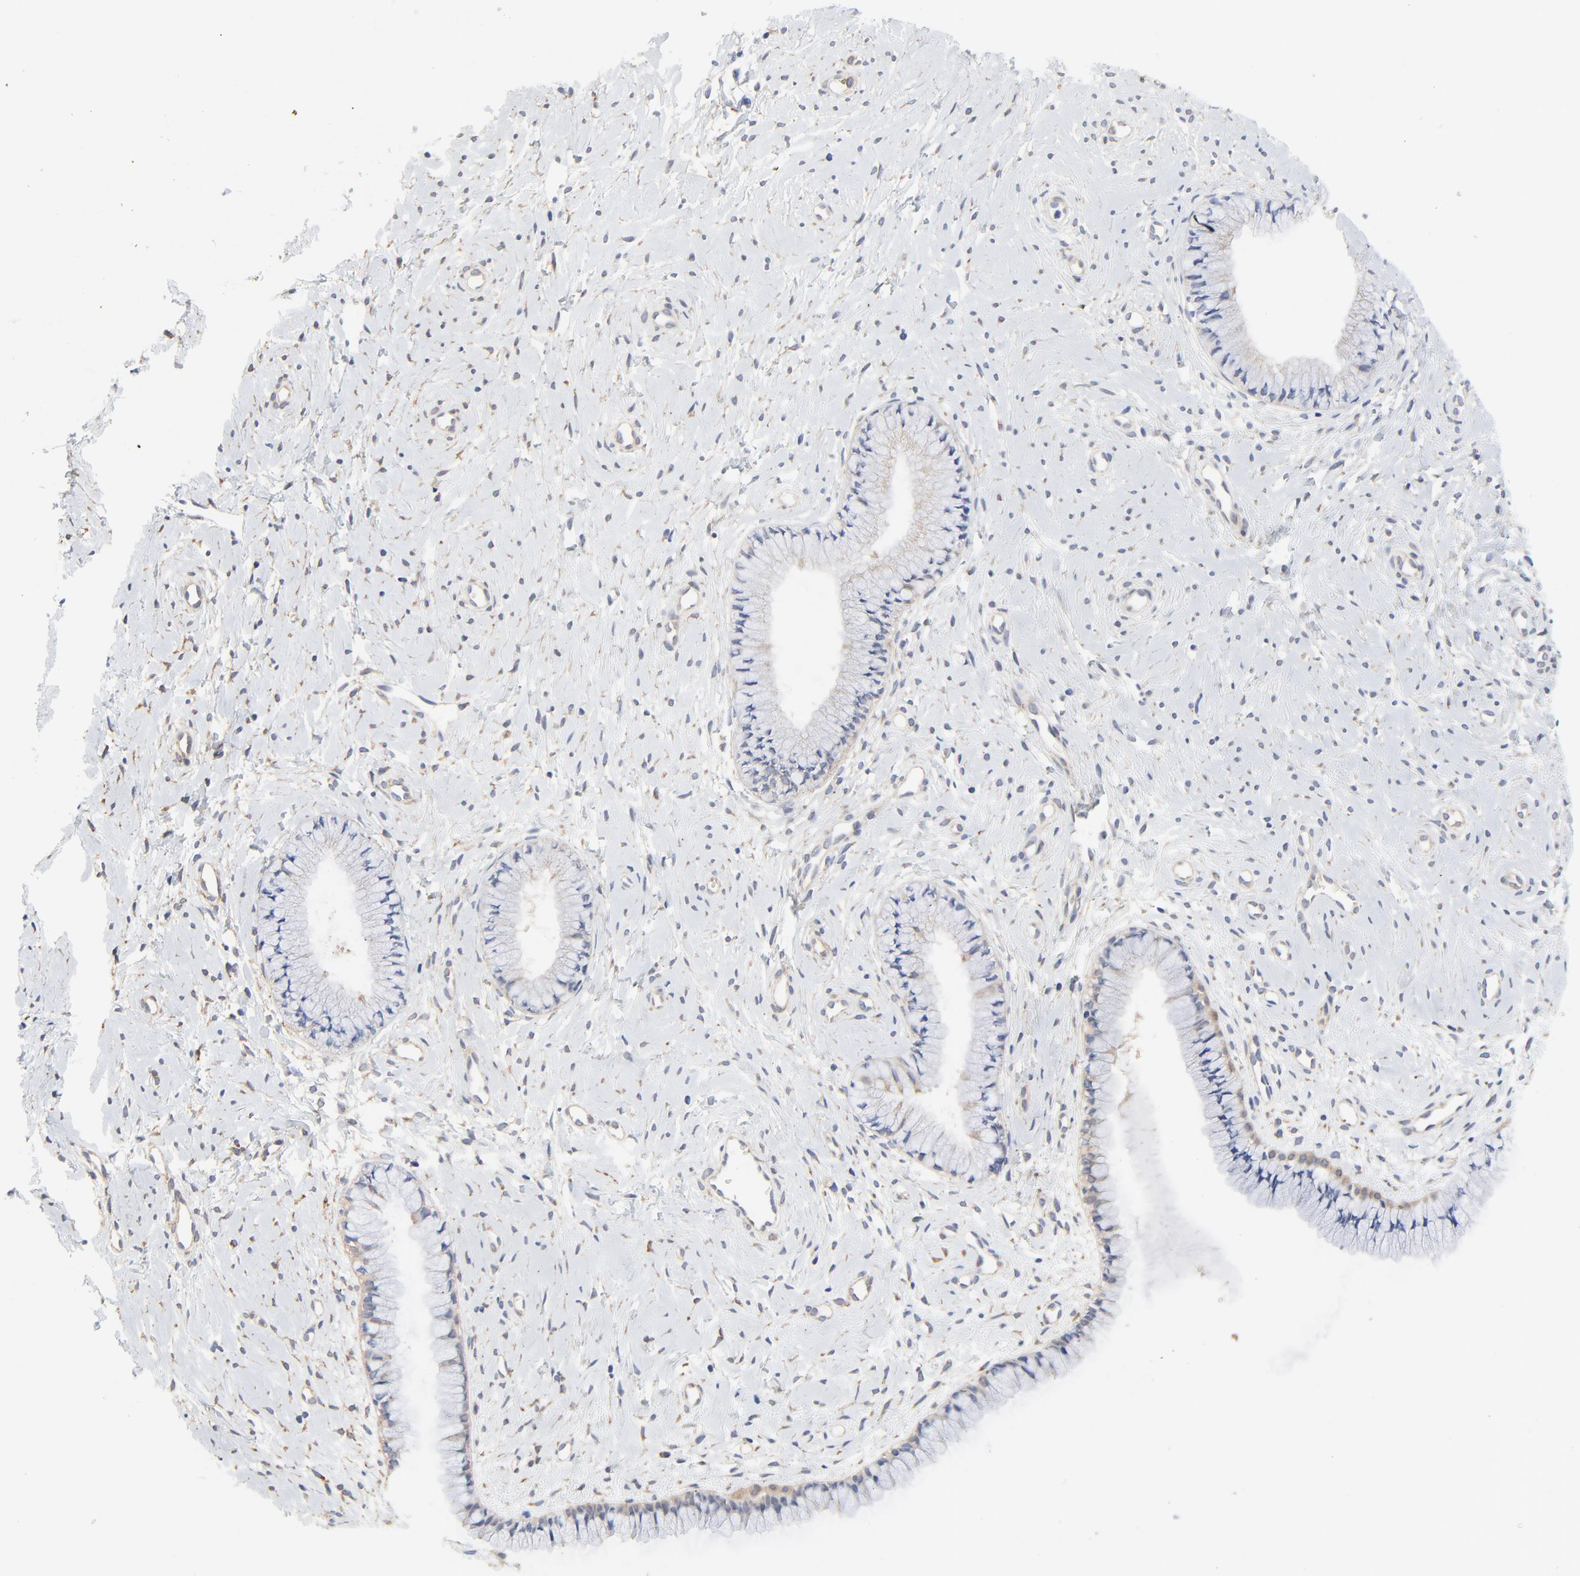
{"staining": {"intensity": "weak", "quantity": "25%-75%", "location": "cytoplasmic/membranous"}, "tissue": "cervix", "cell_type": "Glandular cells", "image_type": "normal", "snomed": [{"axis": "morphology", "description": "Normal tissue, NOS"}, {"axis": "topography", "description": "Cervix"}], "caption": "Weak cytoplasmic/membranous positivity for a protein is appreciated in approximately 25%-75% of glandular cells of benign cervix using immunohistochemistry.", "gene": "VAV2", "patient": {"sex": "female", "age": 46}}